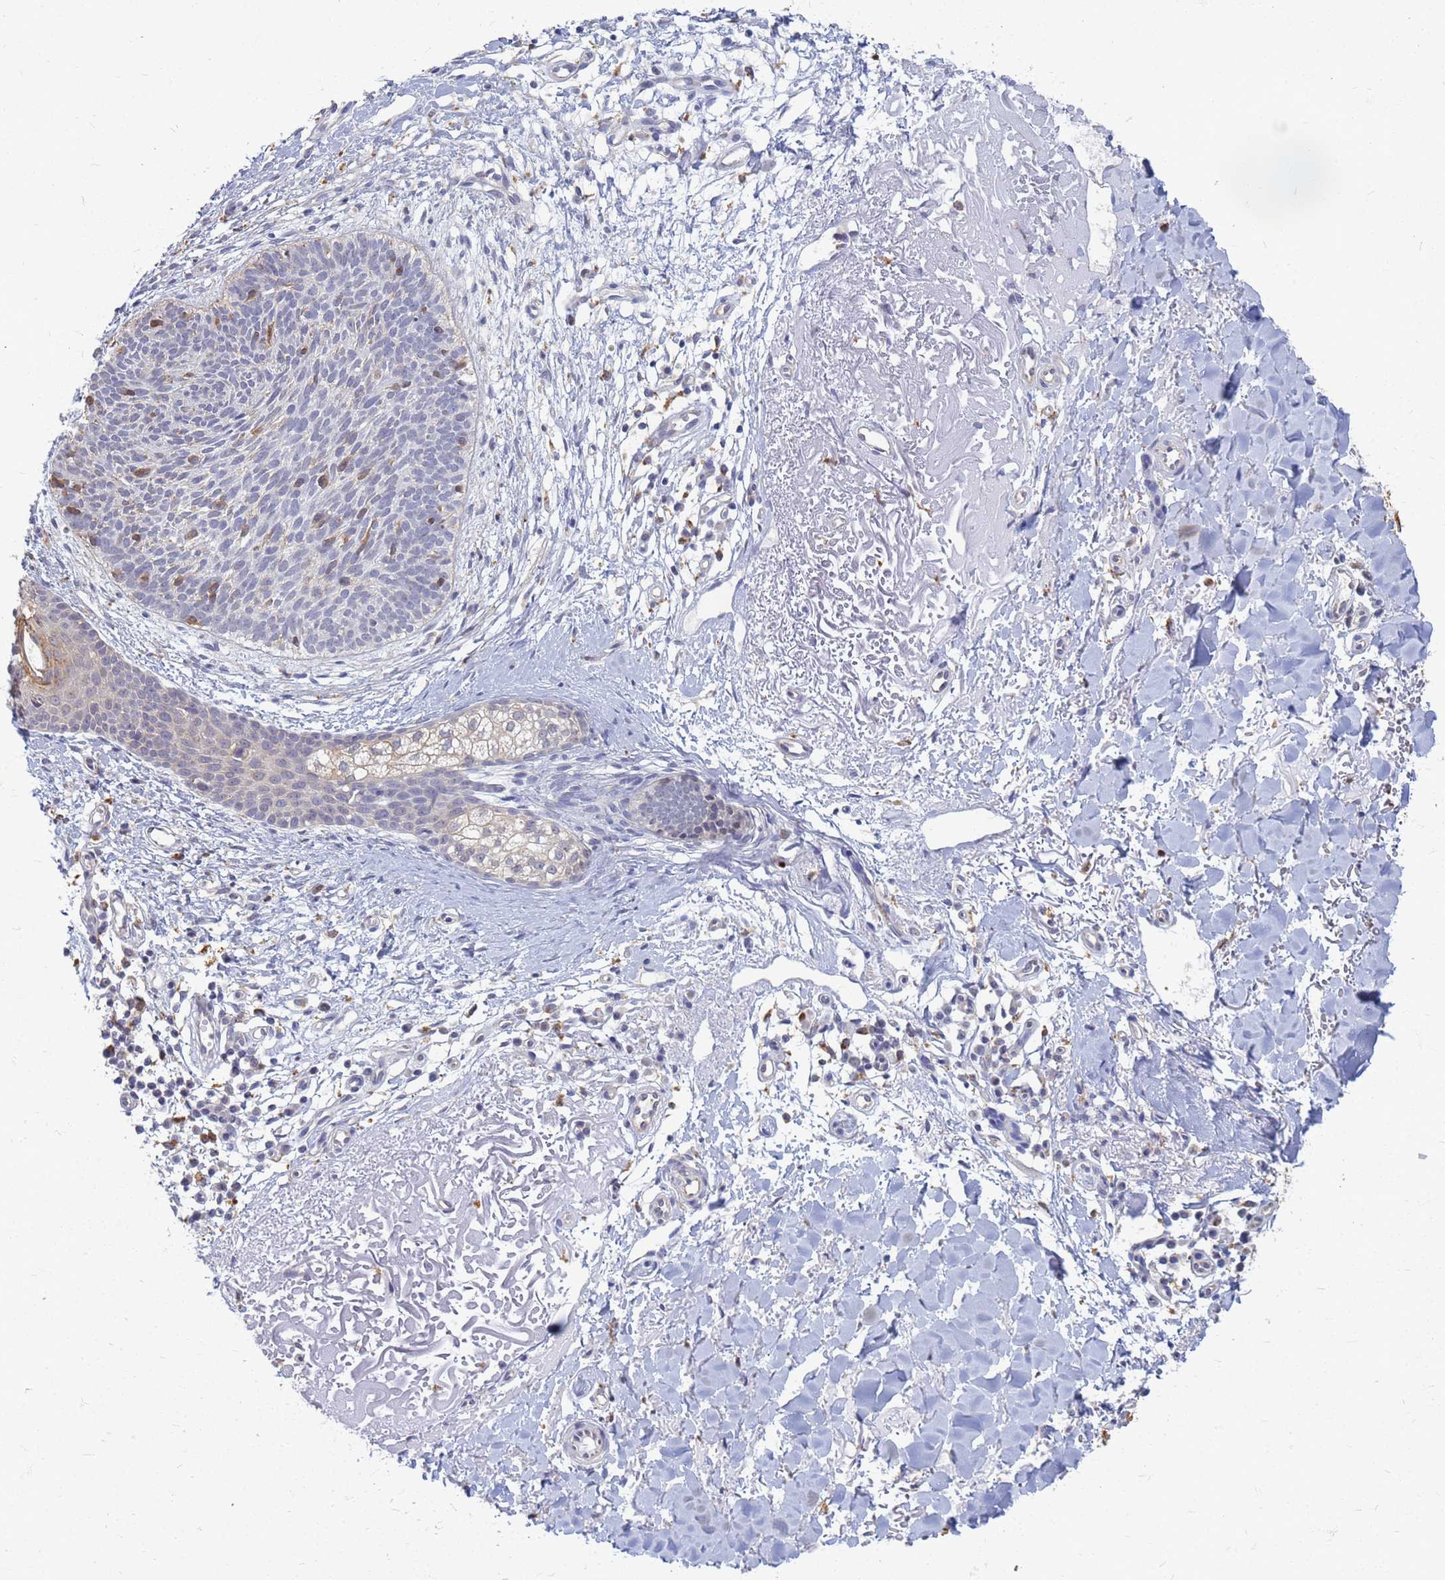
{"staining": {"intensity": "weak", "quantity": "<25%", "location": "cytoplasmic/membranous"}, "tissue": "skin cancer", "cell_type": "Tumor cells", "image_type": "cancer", "snomed": [{"axis": "morphology", "description": "Basal cell carcinoma"}, {"axis": "topography", "description": "Skin"}], "caption": "Human skin cancer stained for a protein using IHC demonstrates no staining in tumor cells.", "gene": "ATP6V1E1", "patient": {"sex": "male", "age": 84}}